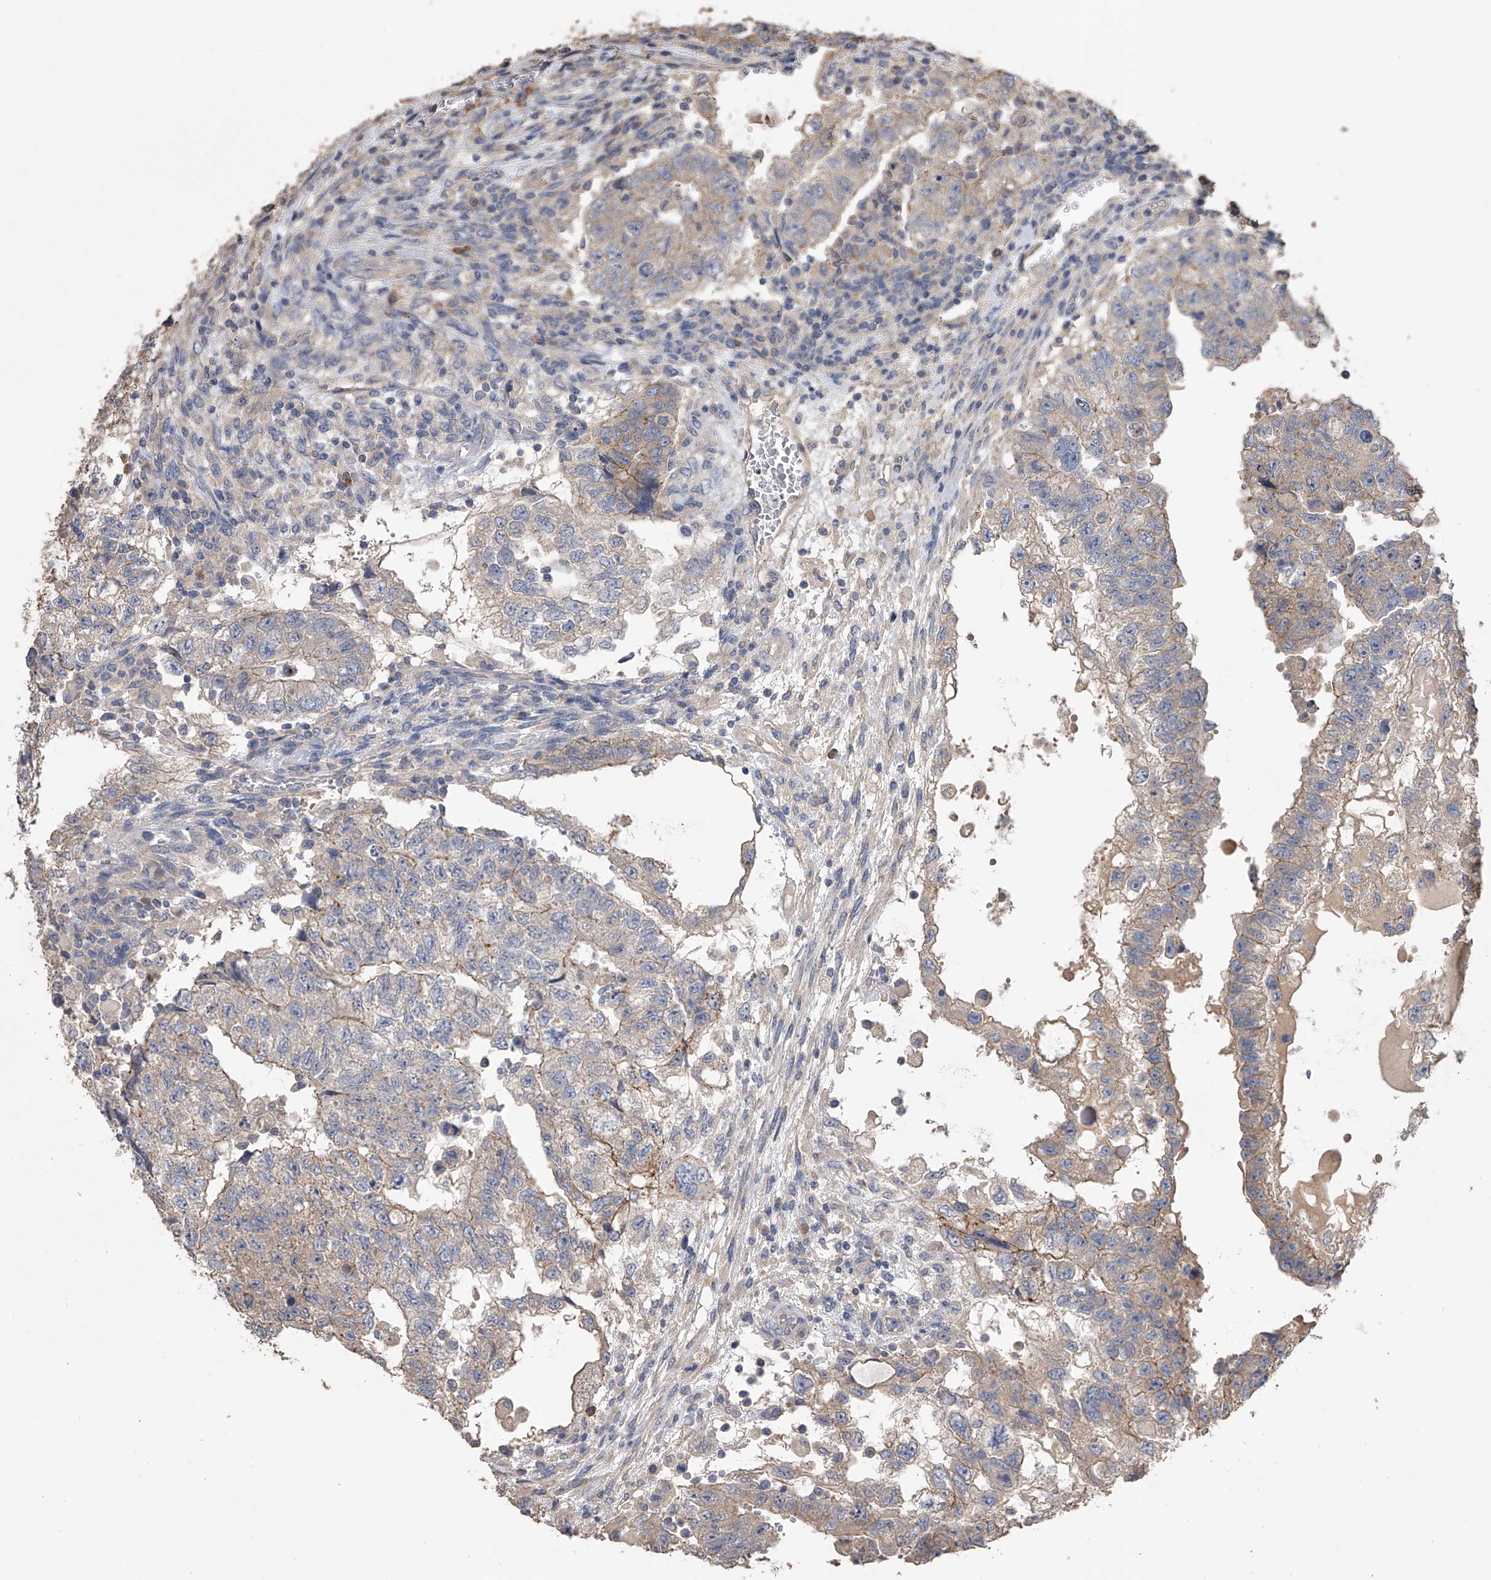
{"staining": {"intensity": "weak", "quantity": "<25%", "location": "cytoplasmic/membranous"}, "tissue": "testis cancer", "cell_type": "Tumor cells", "image_type": "cancer", "snomed": [{"axis": "morphology", "description": "Carcinoma, Embryonal, NOS"}, {"axis": "topography", "description": "Testis"}], "caption": "This is a photomicrograph of IHC staining of testis cancer, which shows no positivity in tumor cells.", "gene": "ZNF343", "patient": {"sex": "male", "age": 36}}